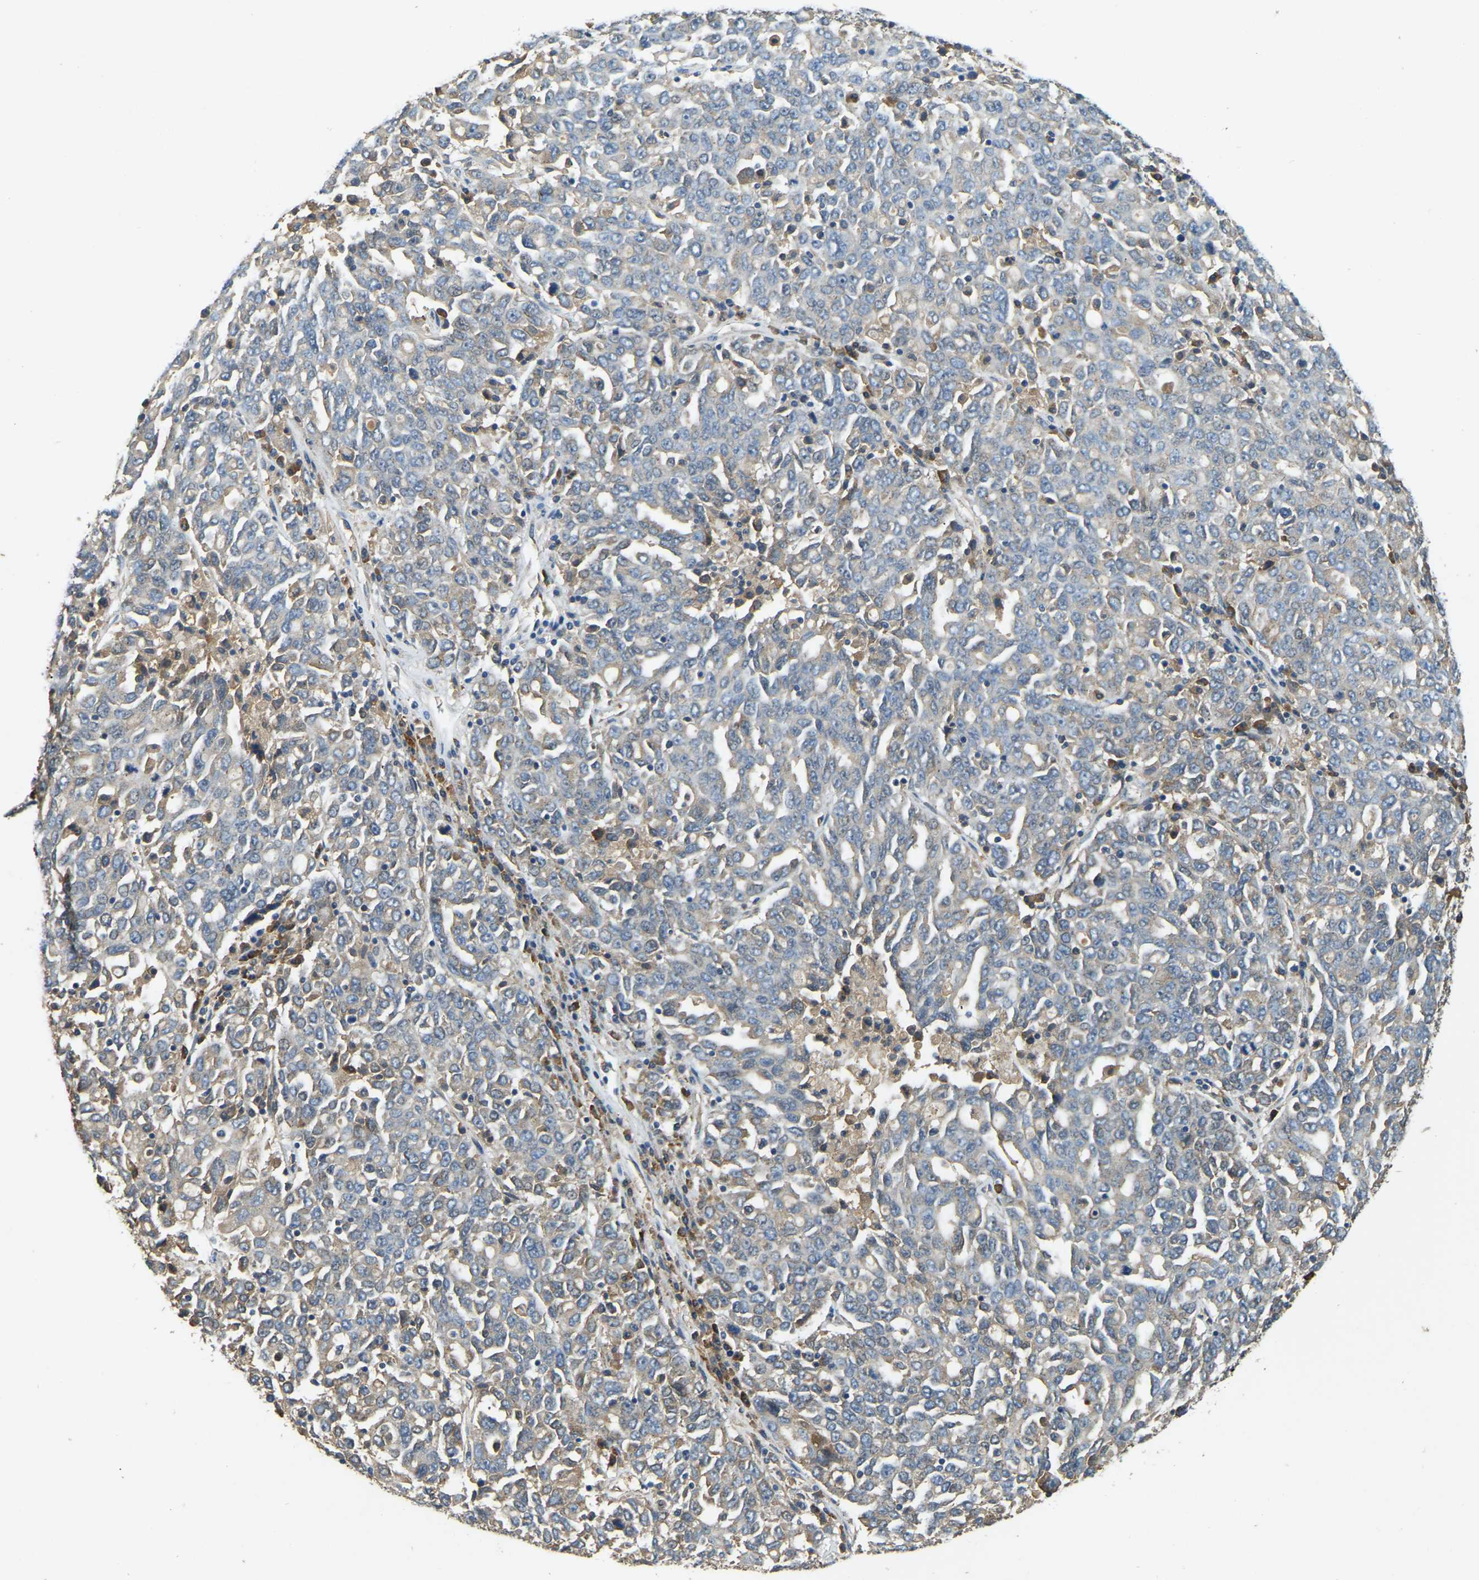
{"staining": {"intensity": "negative", "quantity": "none", "location": "none"}, "tissue": "ovarian cancer", "cell_type": "Tumor cells", "image_type": "cancer", "snomed": [{"axis": "morphology", "description": "Carcinoma, endometroid"}, {"axis": "topography", "description": "Ovary"}], "caption": "This image is of ovarian cancer stained with immunohistochemistry to label a protein in brown with the nuclei are counter-stained blue. There is no staining in tumor cells.", "gene": "CFLAR", "patient": {"sex": "female", "age": 62}}